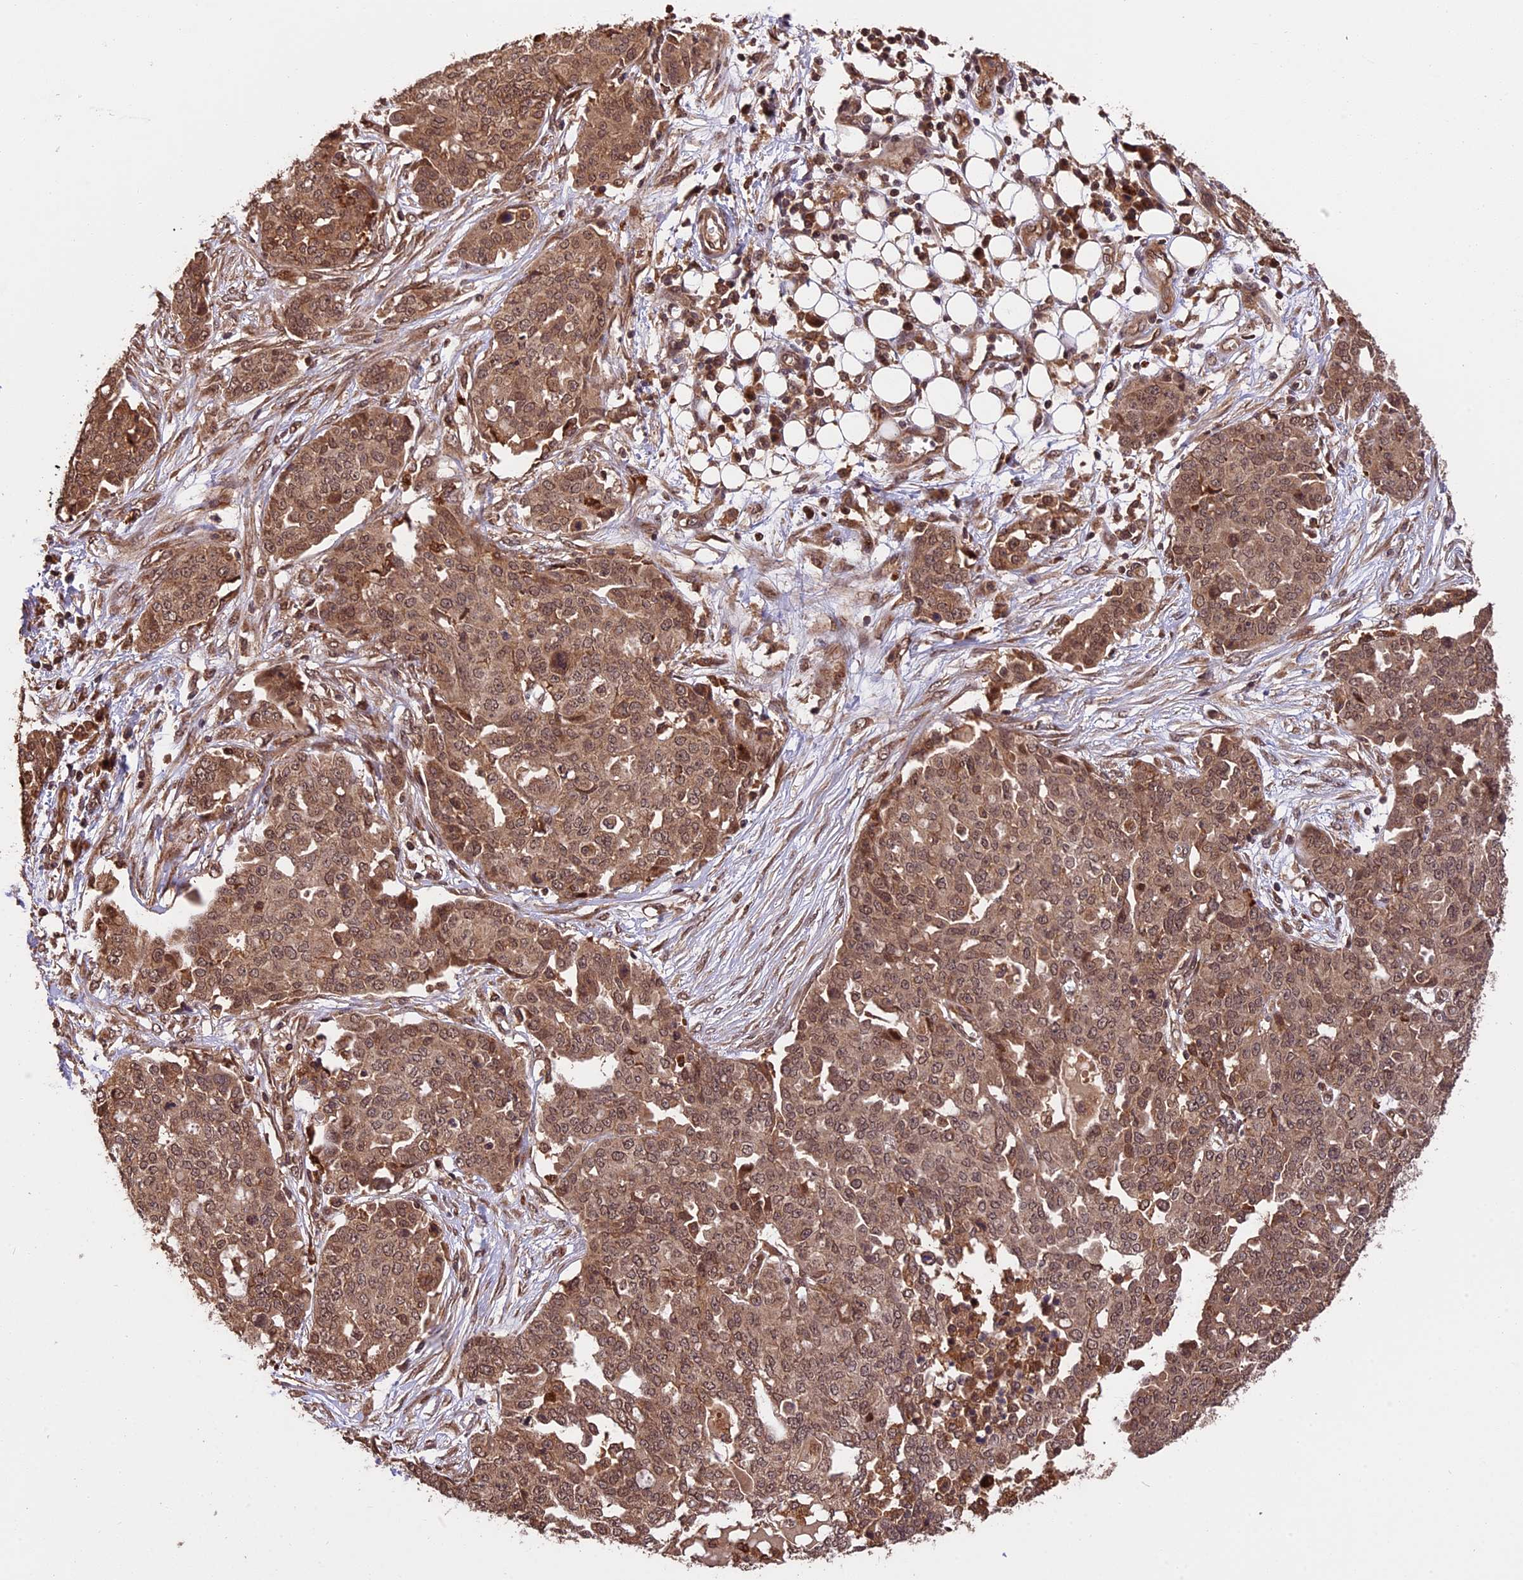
{"staining": {"intensity": "moderate", "quantity": ">75%", "location": "cytoplasmic/membranous,nuclear"}, "tissue": "ovarian cancer", "cell_type": "Tumor cells", "image_type": "cancer", "snomed": [{"axis": "morphology", "description": "Cystadenocarcinoma, serous, NOS"}, {"axis": "topography", "description": "Soft tissue"}, {"axis": "topography", "description": "Ovary"}], "caption": "Immunohistochemistry (IHC) histopathology image of human ovarian cancer stained for a protein (brown), which shows medium levels of moderate cytoplasmic/membranous and nuclear expression in approximately >75% of tumor cells.", "gene": "ESCO1", "patient": {"sex": "female", "age": 57}}